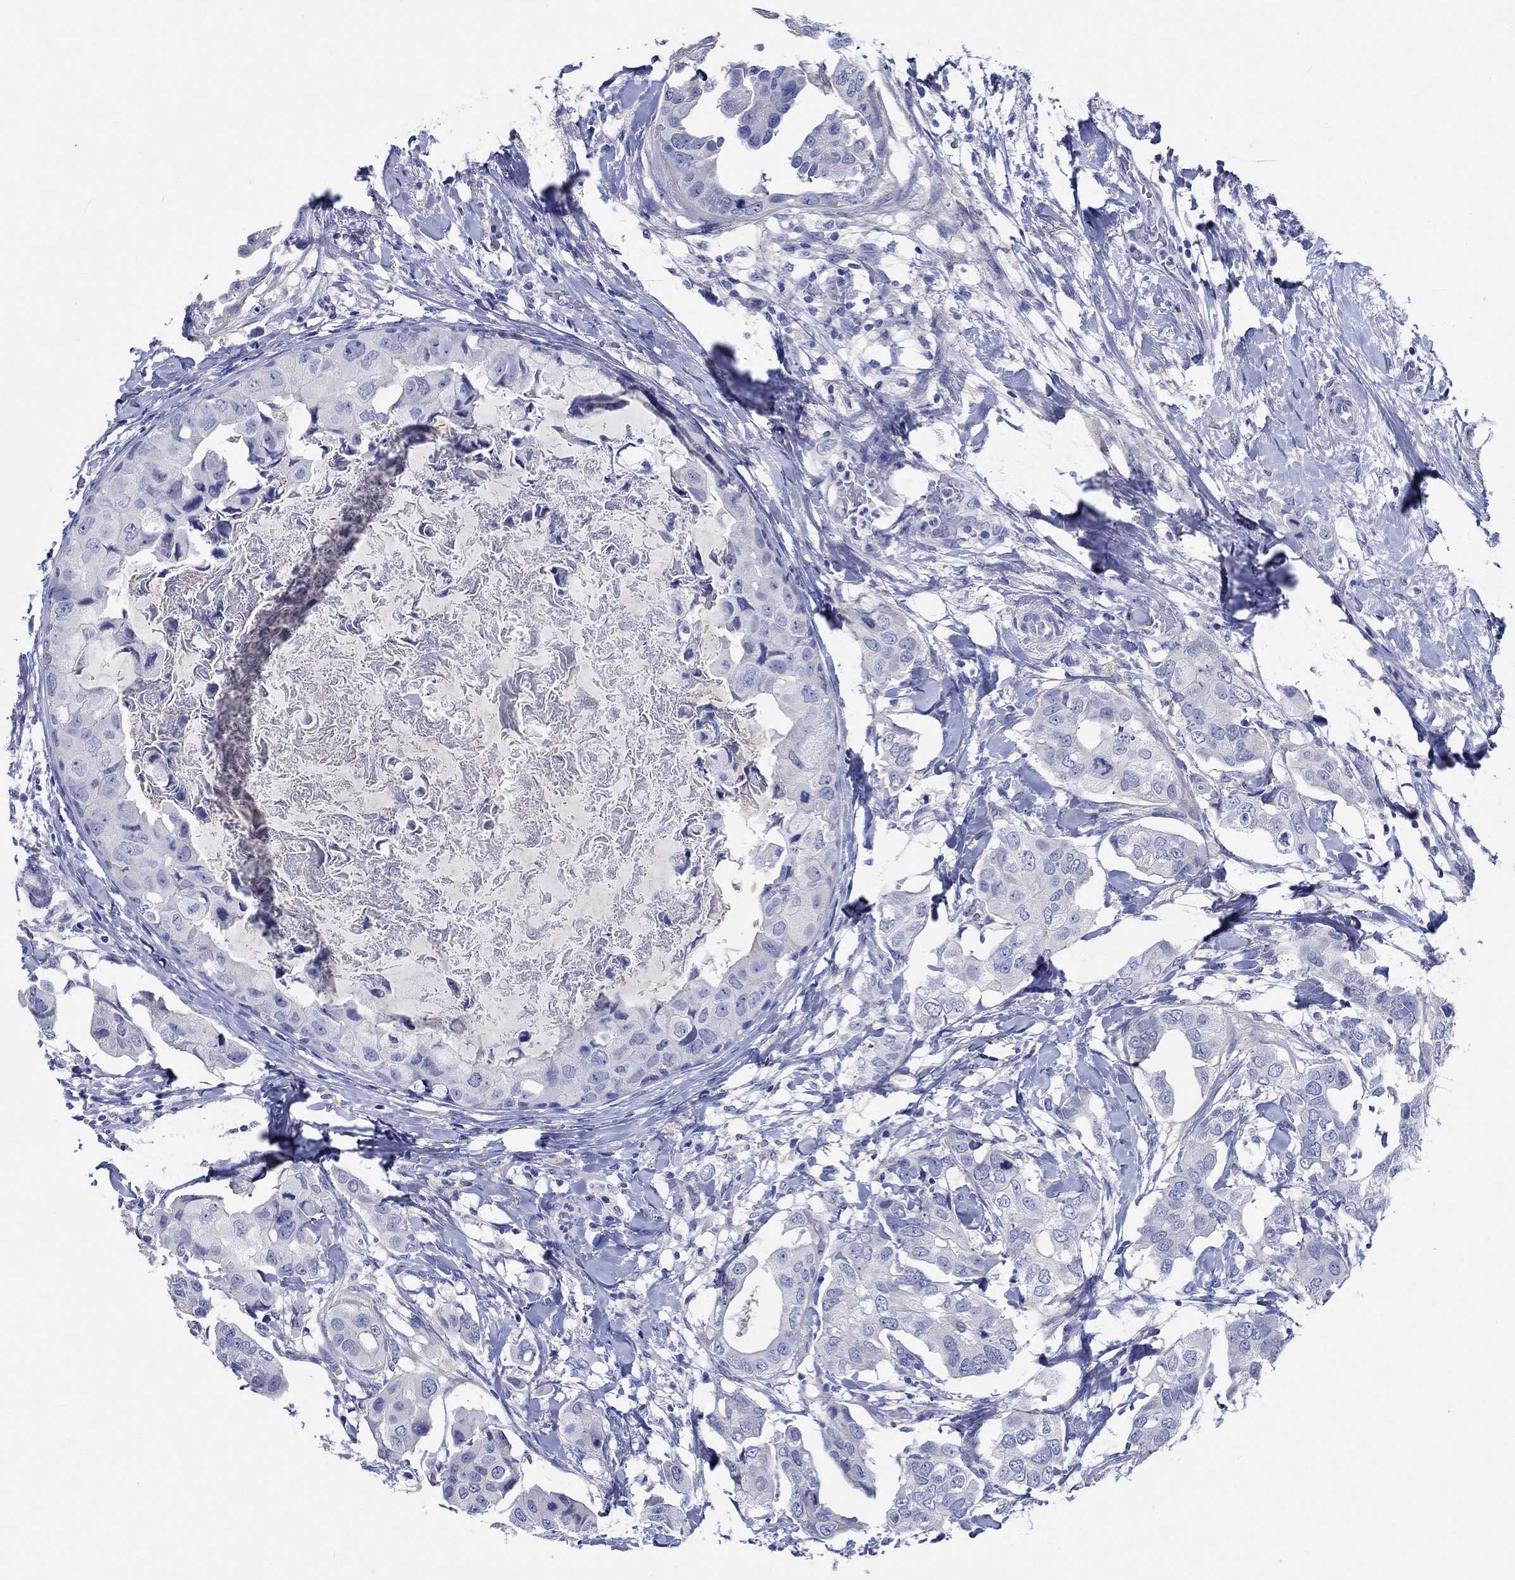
{"staining": {"intensity": "negative", "quantity": "none", "location": "none"}, "tissue": "breast cancer", "cell_type": "Tumor cells", "image_type": "cancer", "snomed": [{"axis": "morphology", "description": "Normal tissue, NOS"}, {"axis": "morphology", "description": "Duct carcinoma"}, {"axis": "topography", "description": "Breast"}], "caption": "Immunohistochemistry (IHC) image of human breast cancer stained for a protein (brown), which displays no positivity in tumor cells. (Brightfield microscopy of DAB IHC at high magnification).", "gene": "SHISA4", "patient": {"sex": "female", "age": 40}}